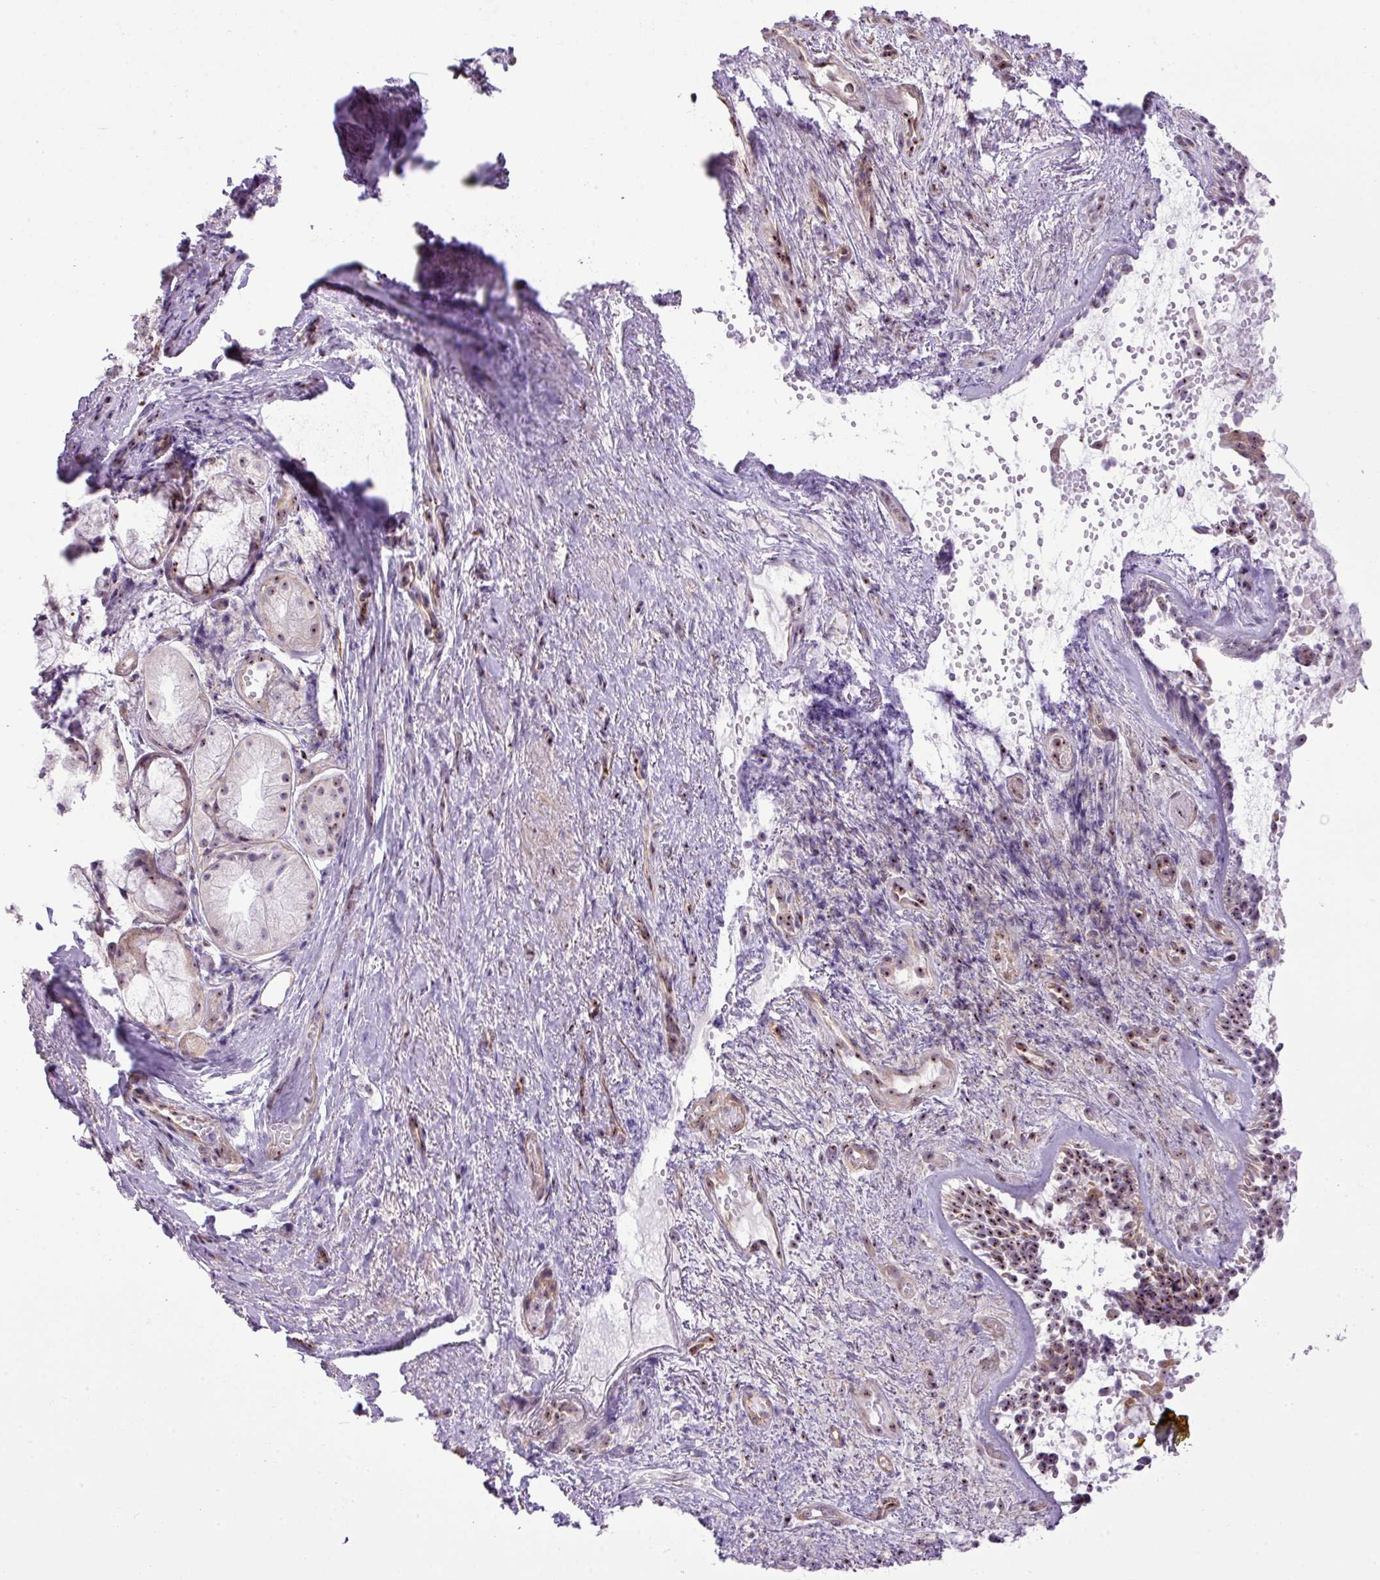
{"staining": {"intensity": "strong", "quantity": "<25%", "location": "nuclear"}, "tissue": "nasopharynx", "cell_type": "Respiratory epithelial cells", "image_type": "normal", "snomed": [{"axis": "morphology", "description": "Normal tissue, NOS"}, {"axis": "topography", "description": "Cartilage tissue"}, {"axis": "topography", "description": "Nasopharynx"}, {"axis": "topography", "description": "Thyroid gland"}], "caption": "Protein staining shows strong nuclear positivity in about <25% of respiratory epithelial cells in unremarkable nasopharynx.", "gene": "MAK16", "patient": {"sex": "male", "age": 63}}